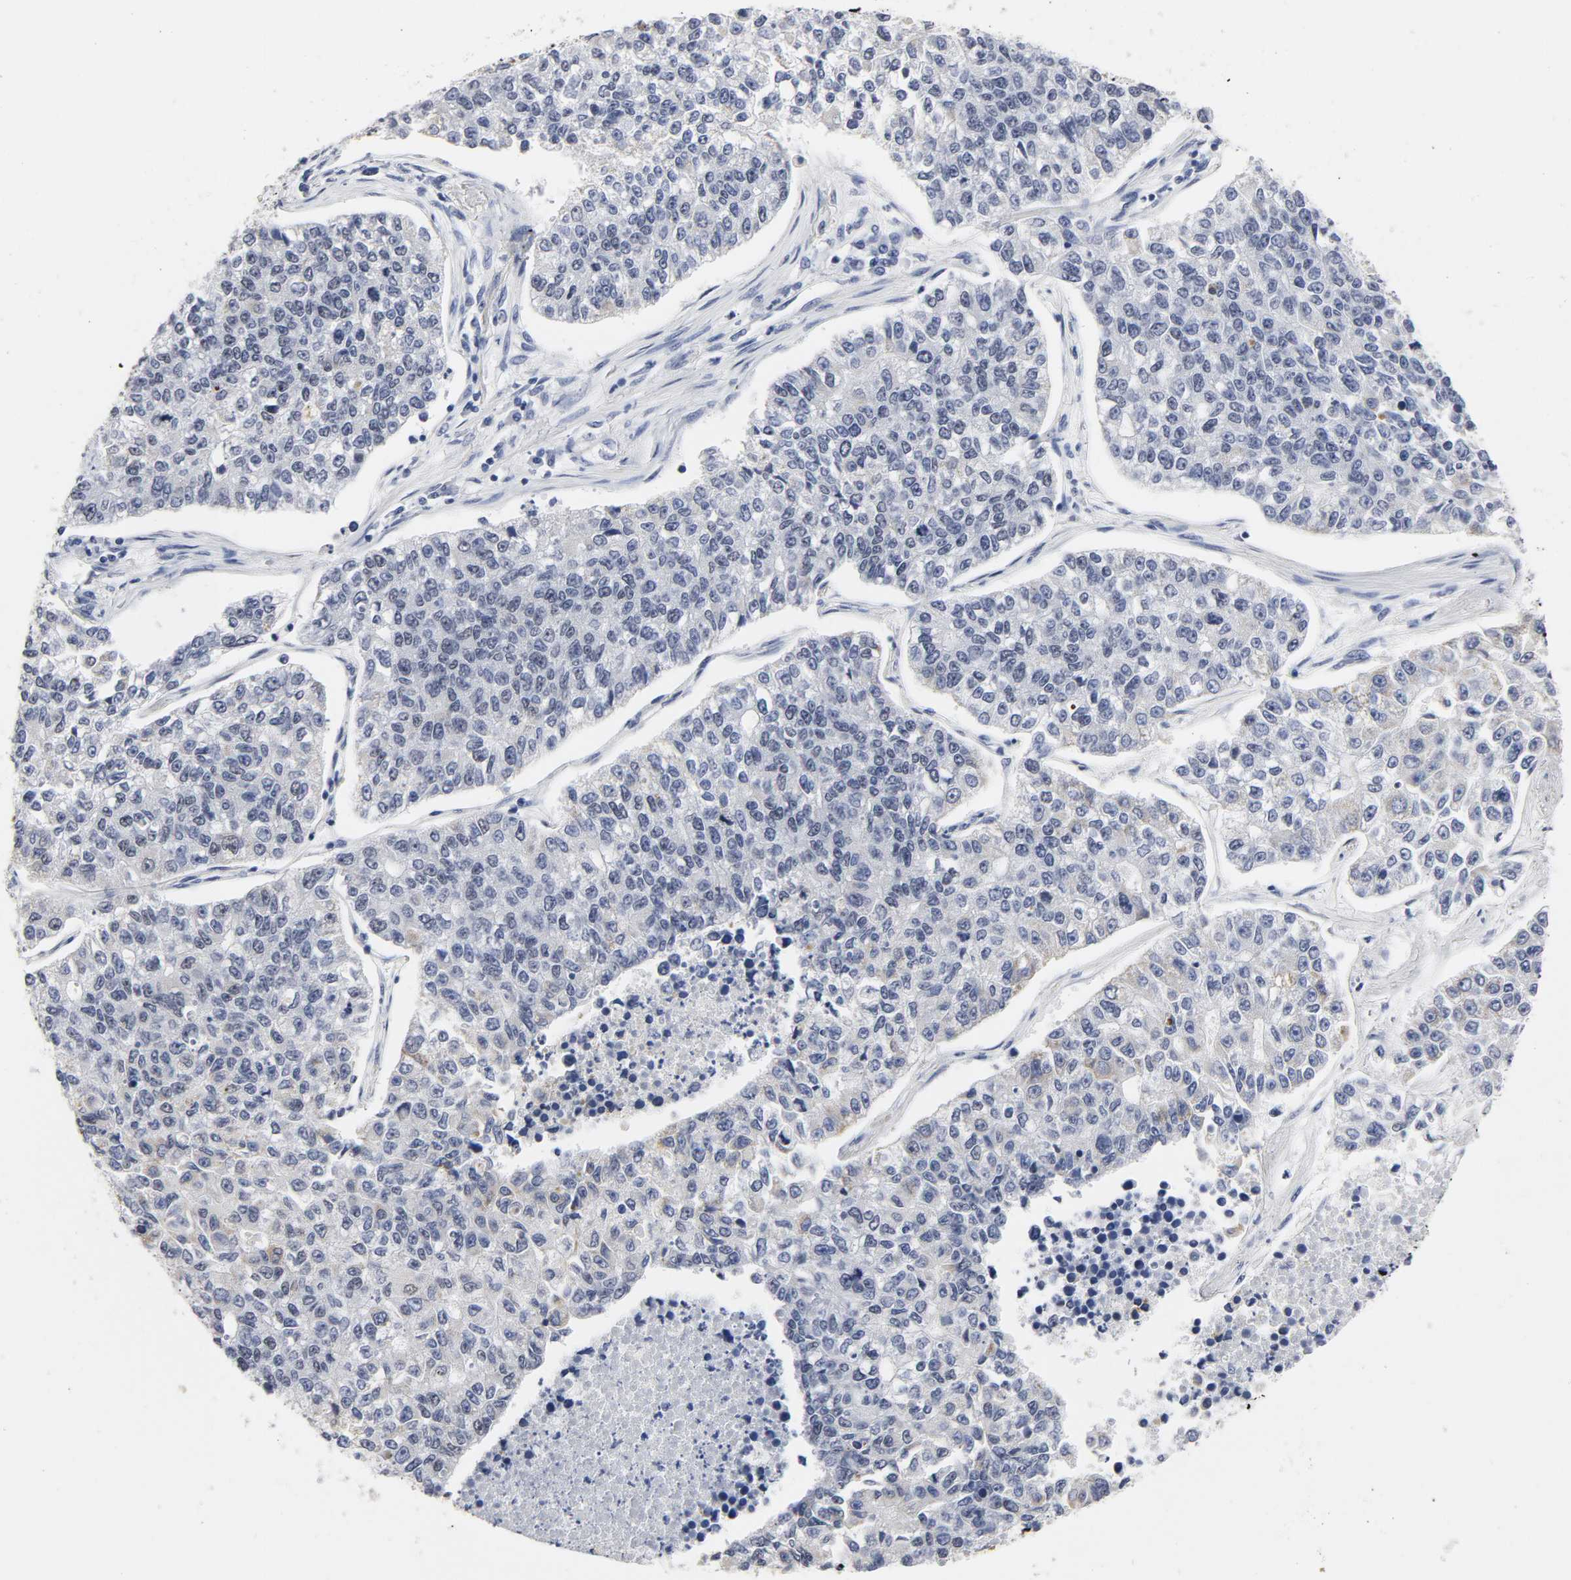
{"staining": {"intensity": "negative", "quantity": "none", "location": "none"}, "tissue": "lung cancer", "cell_type": "Tumor cells", "image_type": "cancer", "snomed": [{"axis": "morphology", "description": "Adenocarcinoma, NOS"}, {"axis": "topography", "description": "Lung"}], "caption": "Micrograph shows no significant protein expression in tumor cells of lung adenocarcinoma.", "gene": "GRHL2", "patient": {"sex": "male", "age": 49}}